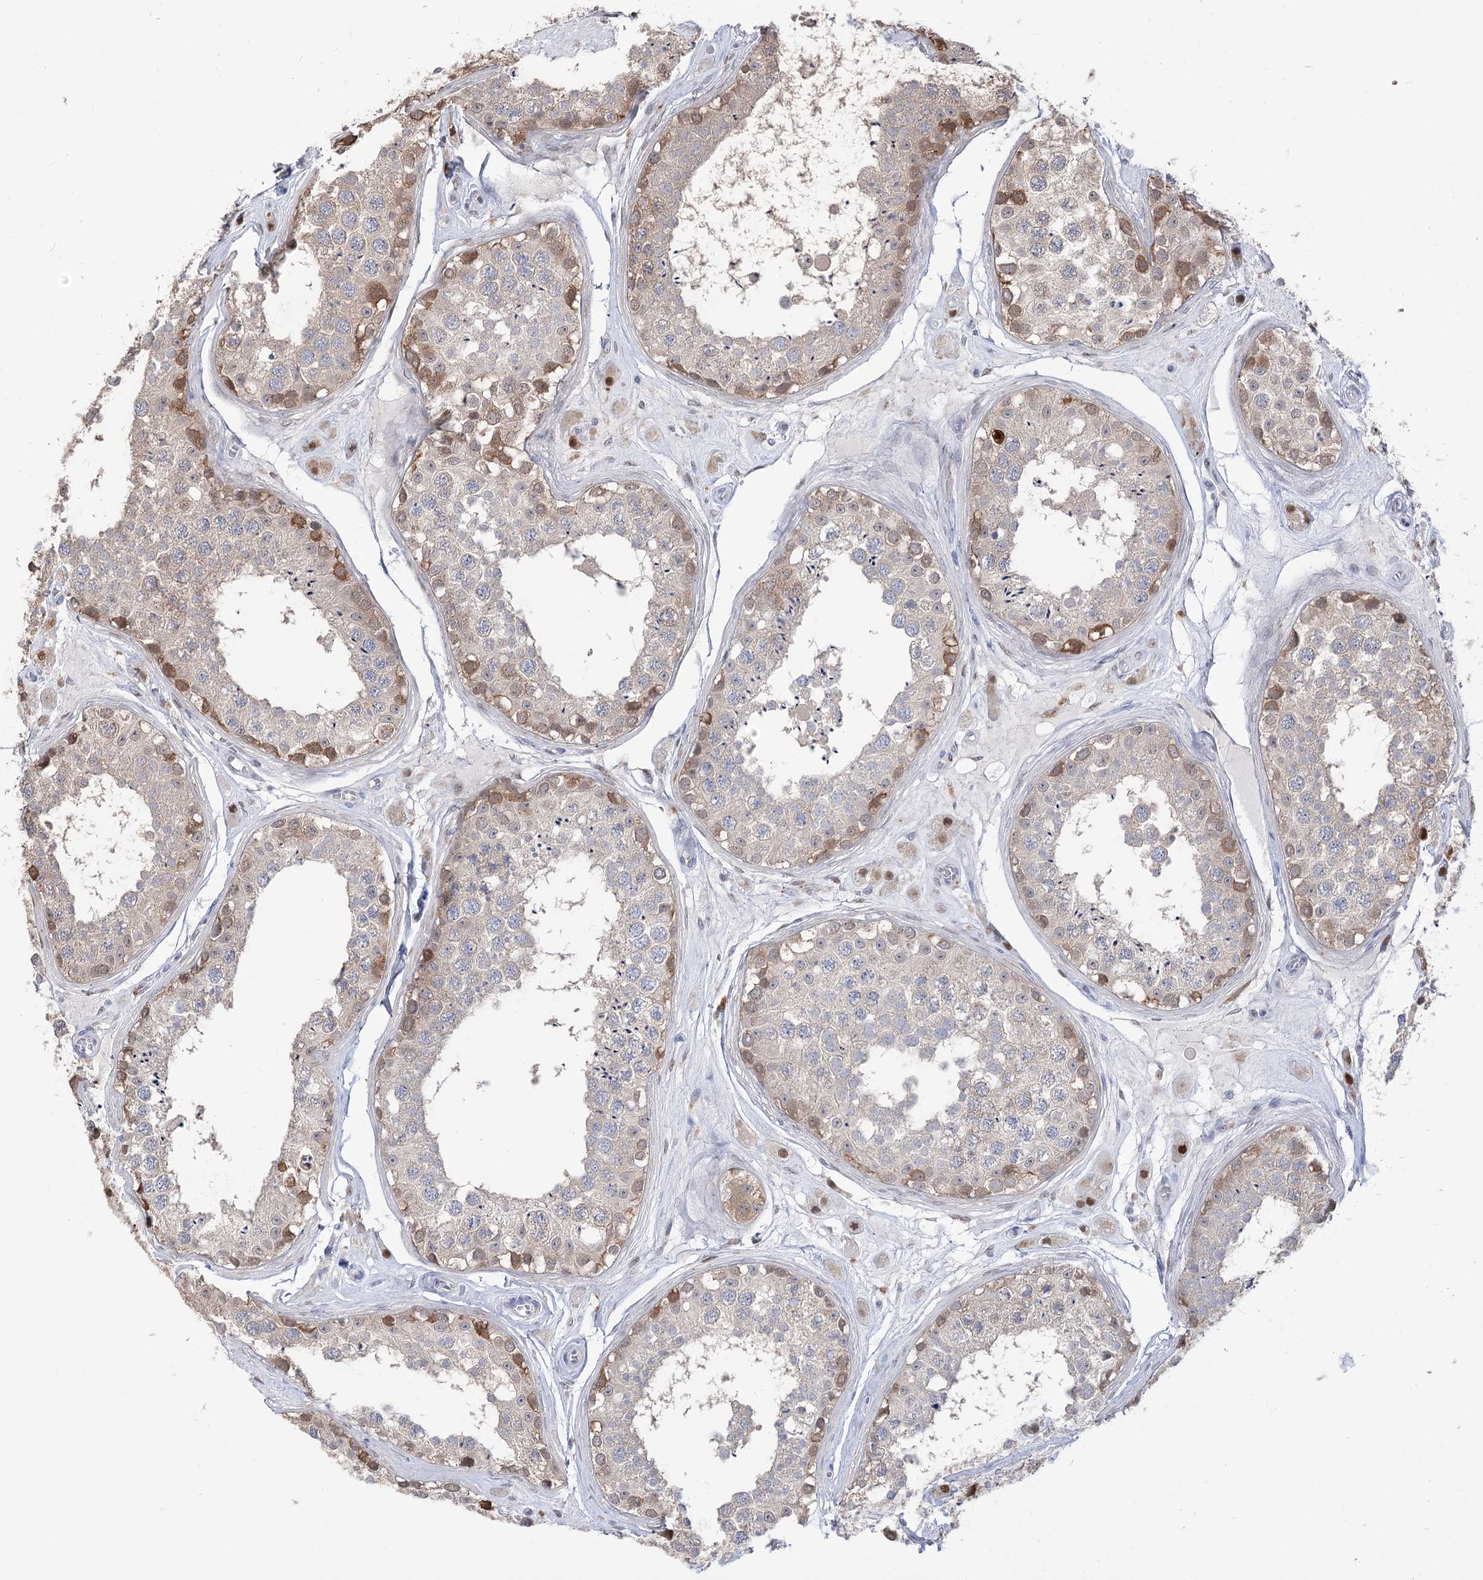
{"staining": {"intensity": "moderate", "quantity": "<25%", "location": "cytoplasmic/membranous"}, "tissue": "testis", "cell_type": "Cells in seminiferous ducts", "image_type": "normal", "snomed": [{"axis": "morphology", "description": "Normal tissue, NOS"}, {"axis": "topography", "description": "Testis"}], "caption": "IHC image of benign human testis stained for a protein (brown), which shows low levels of moderate cytoplasmic/membranous staining in approximately <25% of cells in seminiferous ducts.", "gene": "SIAE", "patient": {"sex": "male", "age": 25}}